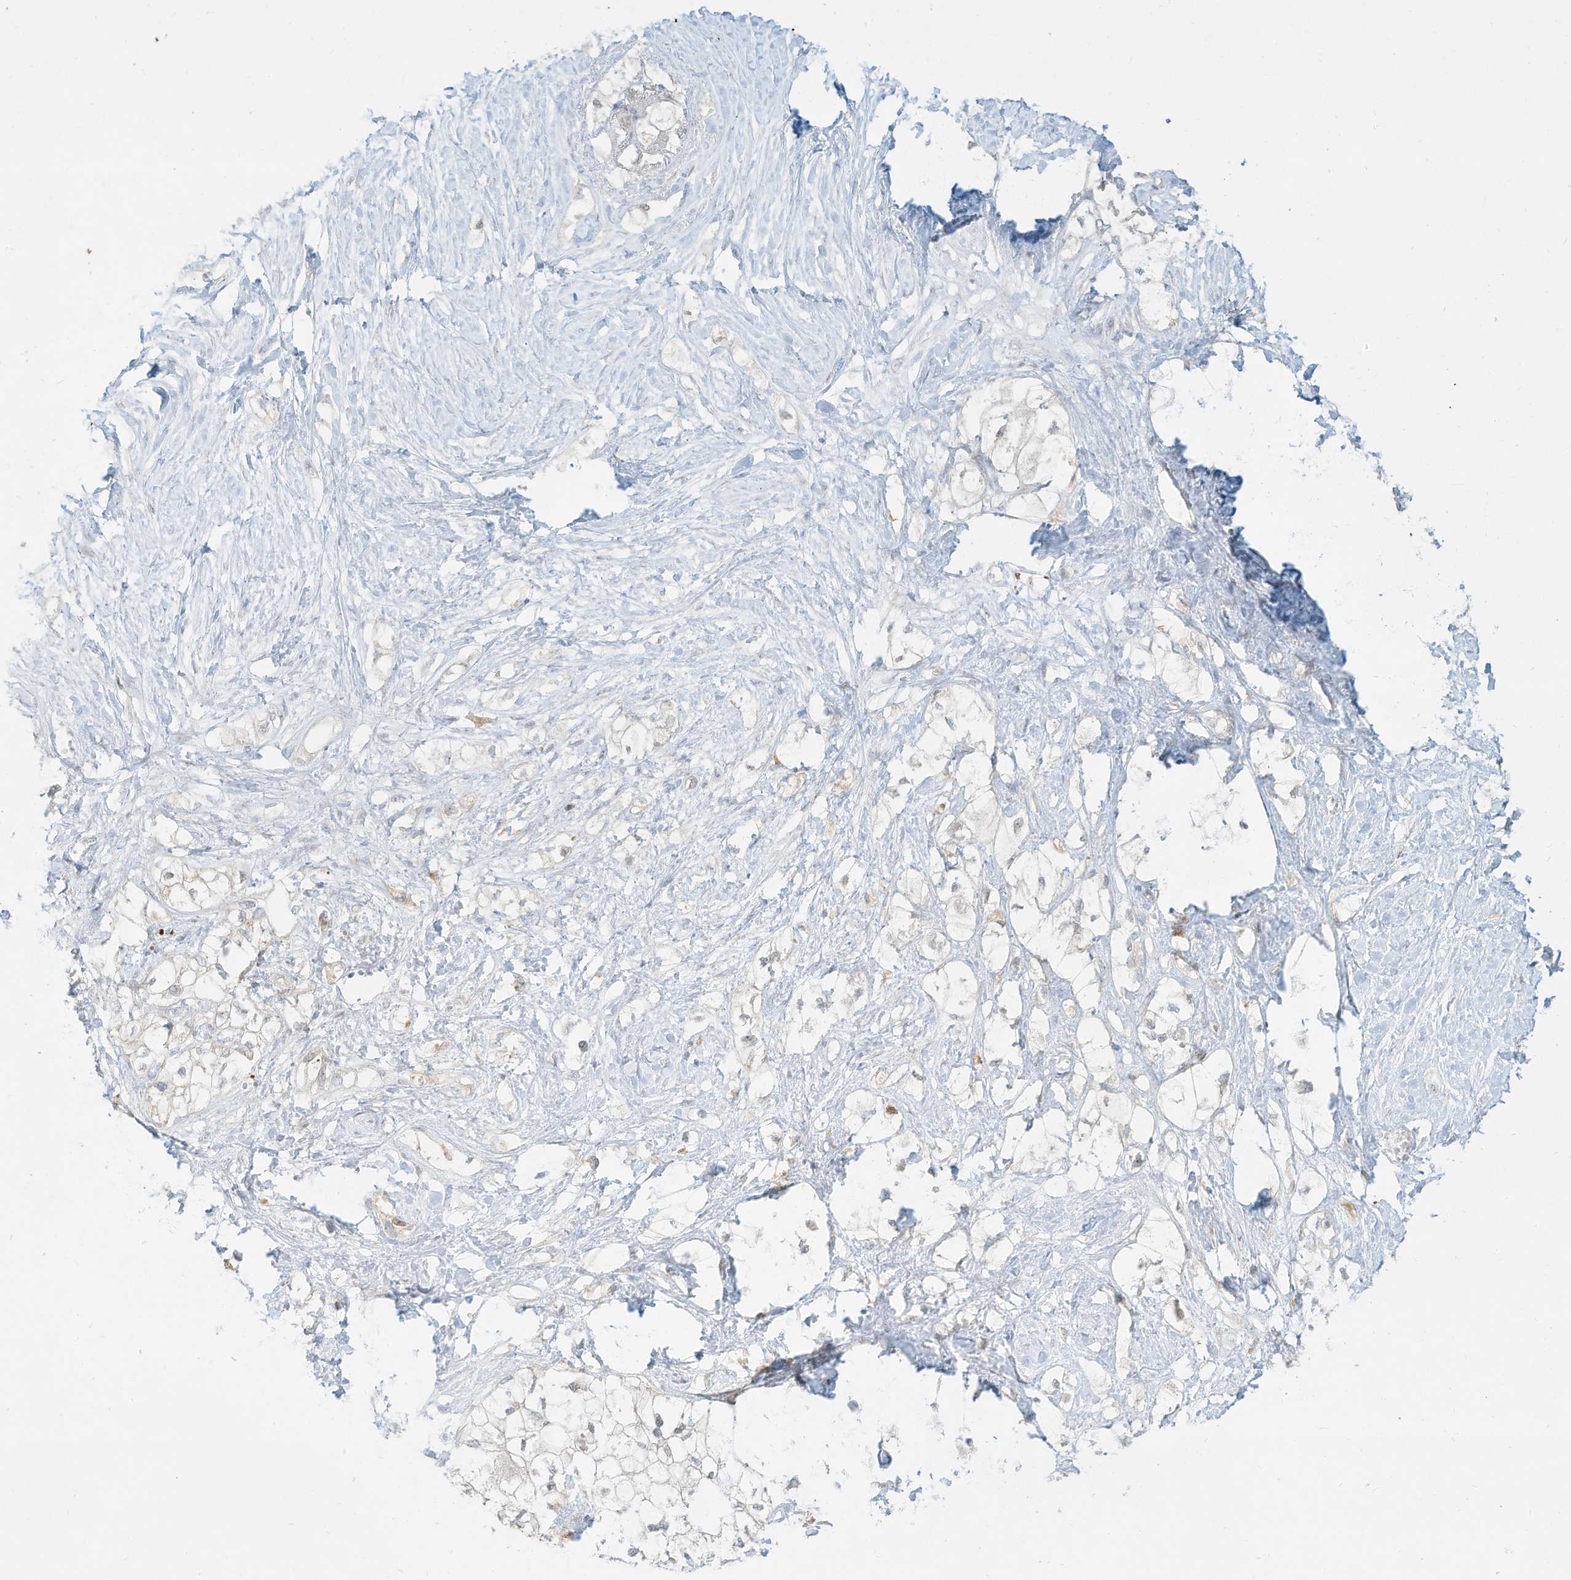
{"staining": {"intensity": "moderate", "quantity": "<25%", "location": "cytoplasmic/membranous"}, "tissue": "pancreatic cancer", "cell_type": "Tumor cells", "image_type": "cancer", "snomed": [{"axis": "morphology", "description": "Adenocarcinoma, NOS"}, {"axis": "topography", "description": "Pancreas"}], "caption": "Immunohistochemical staining of pancreatic adenocarcinoma demonstrates moderate cytoplasmic/membranous protein expression in approximately <25% of tumor cells. (DAB = brown stain, brightfield microscopy at high magnification).", "gene": "OFD1", "patient": {"sex": "male", "age": 70}}